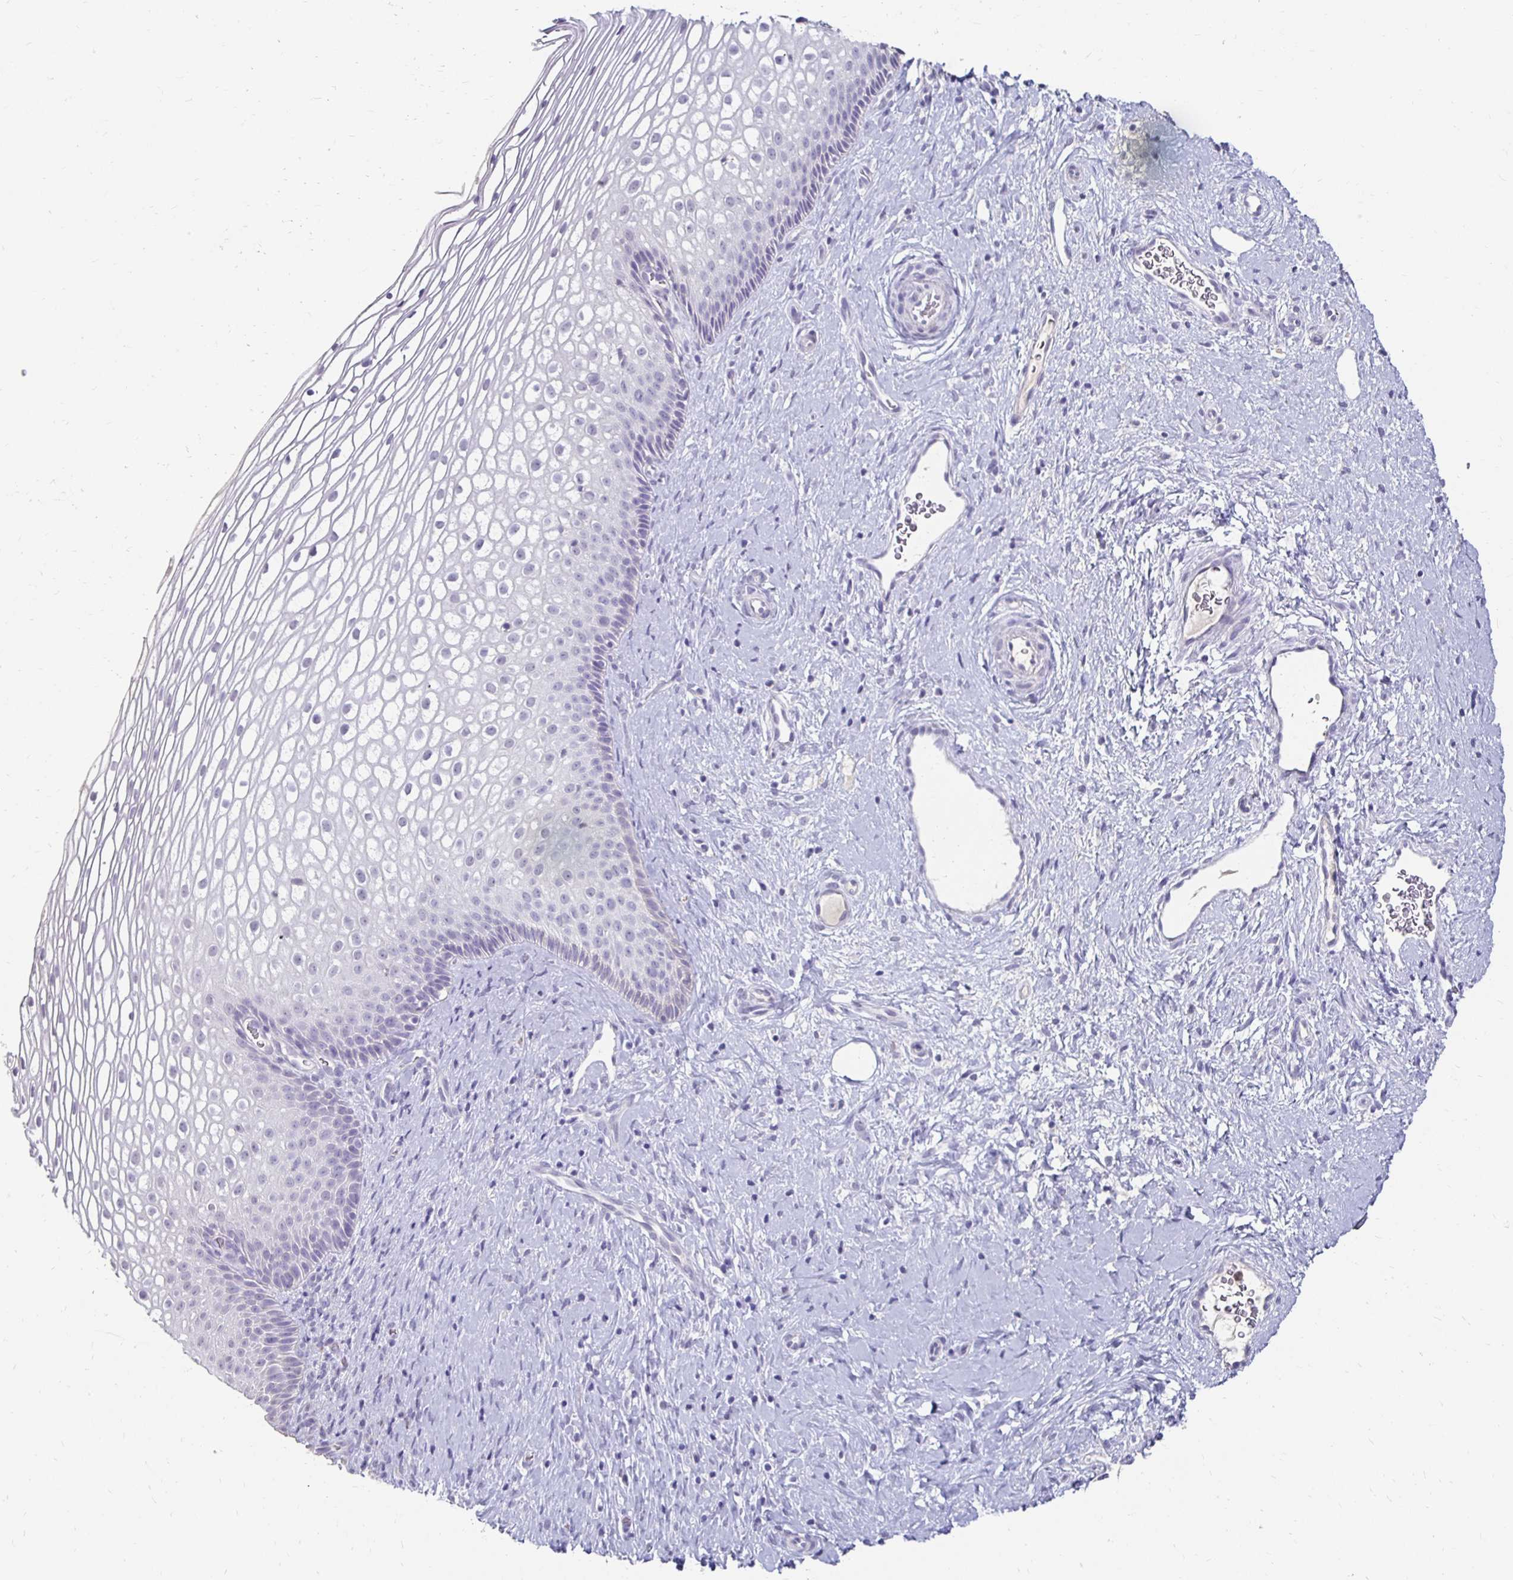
{"staining": {"intensity": "negative", "quantity": "none", "location": "none"}, "tissue": "cervix", "cell_type": "Squamous epithelial cells", "image_type": "normal", "snomed": [{"axis": "morphology", "description": "Normal tissue, NOS"}, {"axis": "topography", "description": "Cervix"}], "caption": "Squamous epithelial cells are negative for brown protein staining in benign cervix. (DAB (3,3'-diaminobenzidine) immunohistochemistry with hematoxylin counter stain).", "gene": "GK2", "patient": {"sex": "female", "age": 34}}